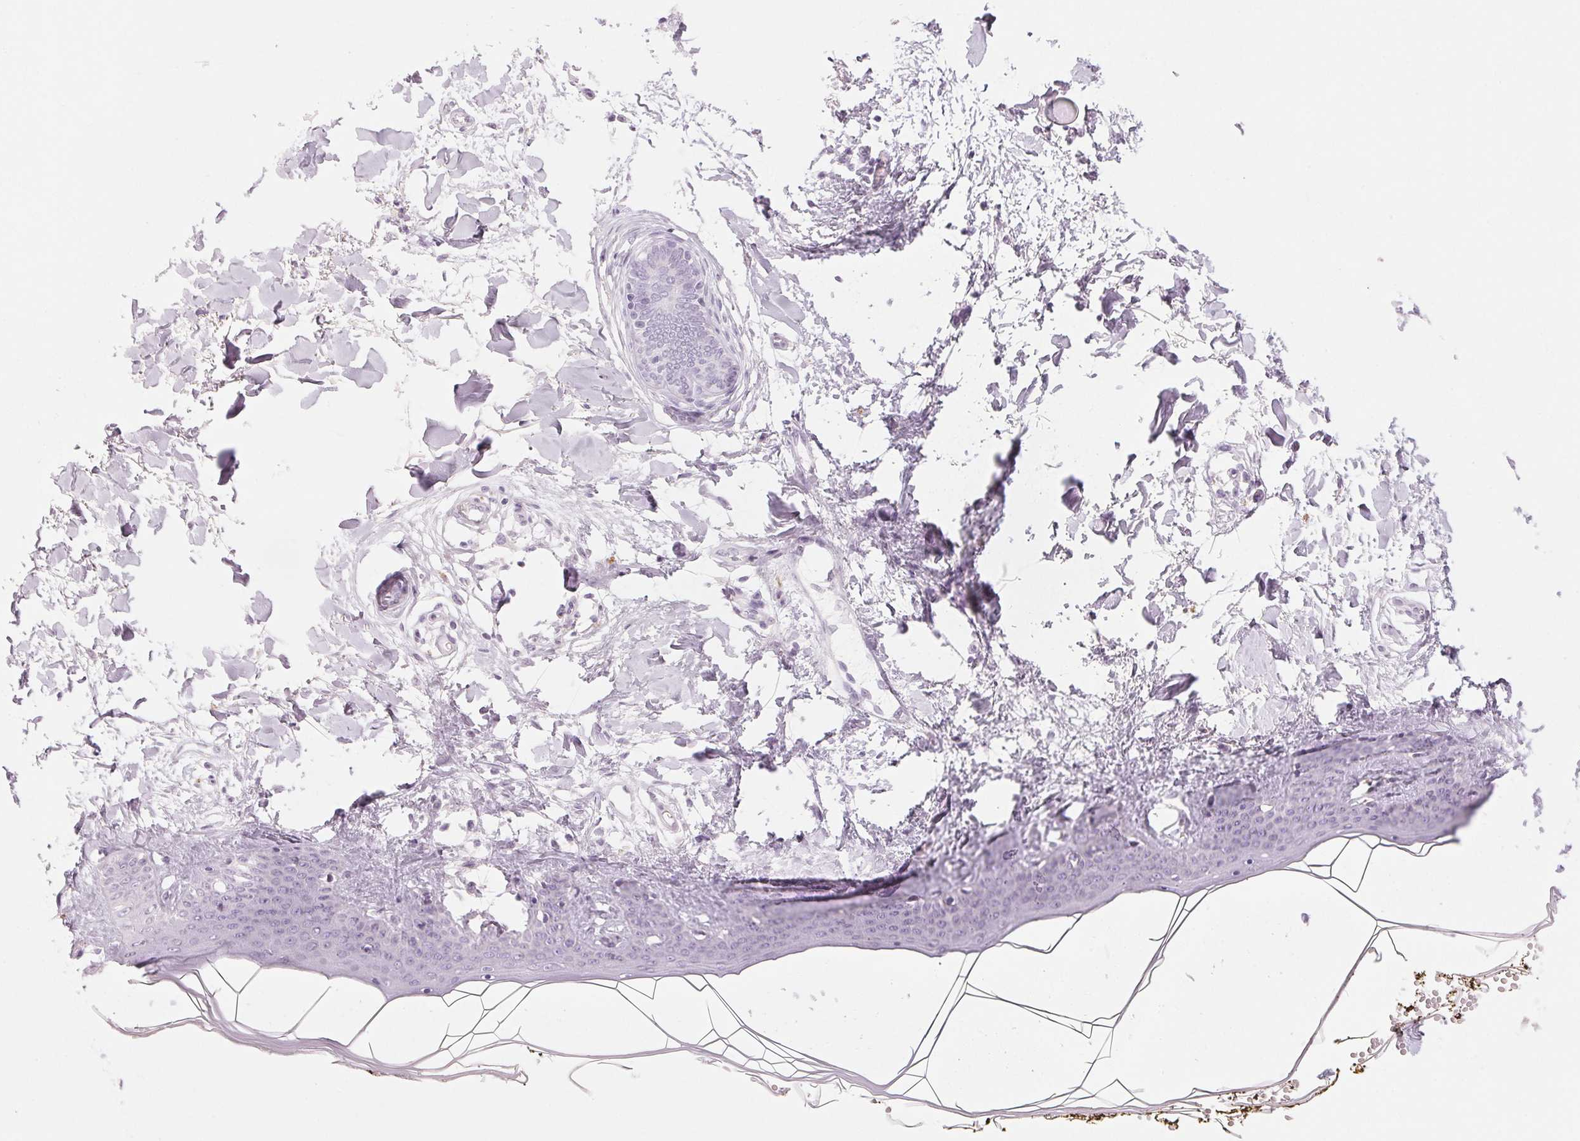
{"staining": {"intensity": "negative", "quantity": "none", "location": "none"}, "tissue": "skin", "cell_type": "Fibroblasts", "image_type": "normal", "snomed": [{"axis": "morphology", "description": "Normal tissue, NOS"}, {"axis": "topography", "description": "Skin"}], "caption": "Fibroblasts show no significant staining in normal skin. (Immunohistochemistry, brightfield microscopy, high magnification).", "gene": "EHHADH", "patient": {"sex": "female", "age": 34}}